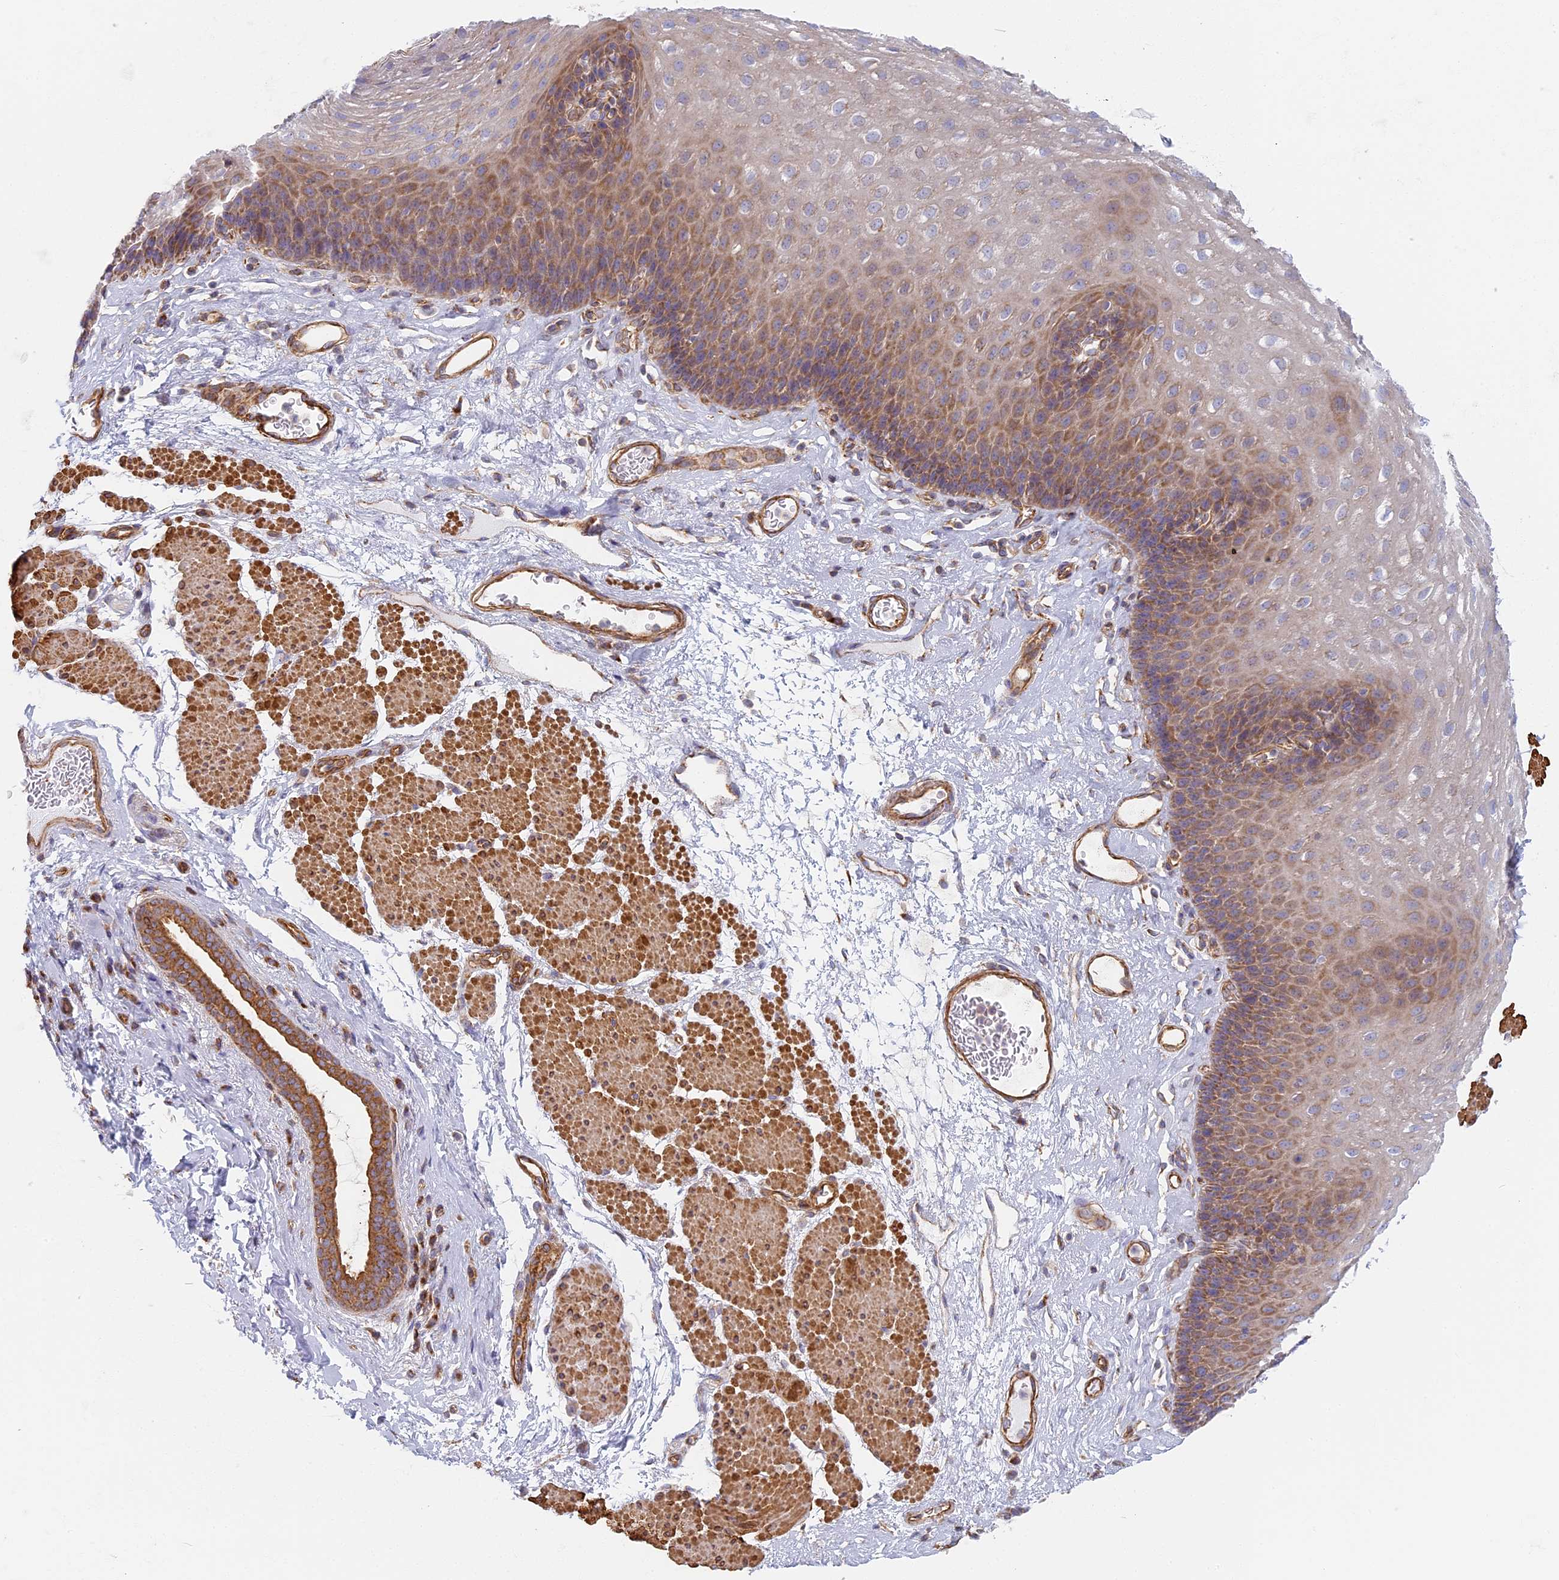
{"staining": {"intensity": "moderate", "quantity": "25%-75%", "location": "cytoplasmic/membranous"}, "tissue": "esophagus", "cell_type": "Squamous epithelial cells", "image_type": "normal", "snomed": [{"axis": "morphology", "description": "Normal tissue, NOS"}, {"axis": "topography", "description": "Esophagus"}], "caption": "About 25%-75% of squamous epithelial cells in benign human esophagus show moderate cytoplasmic/membranous protein positivity as visualized by brown immunohistochemical staining.", "gene": "DDA1", "patient": {"sex": "female", "age": 66}}